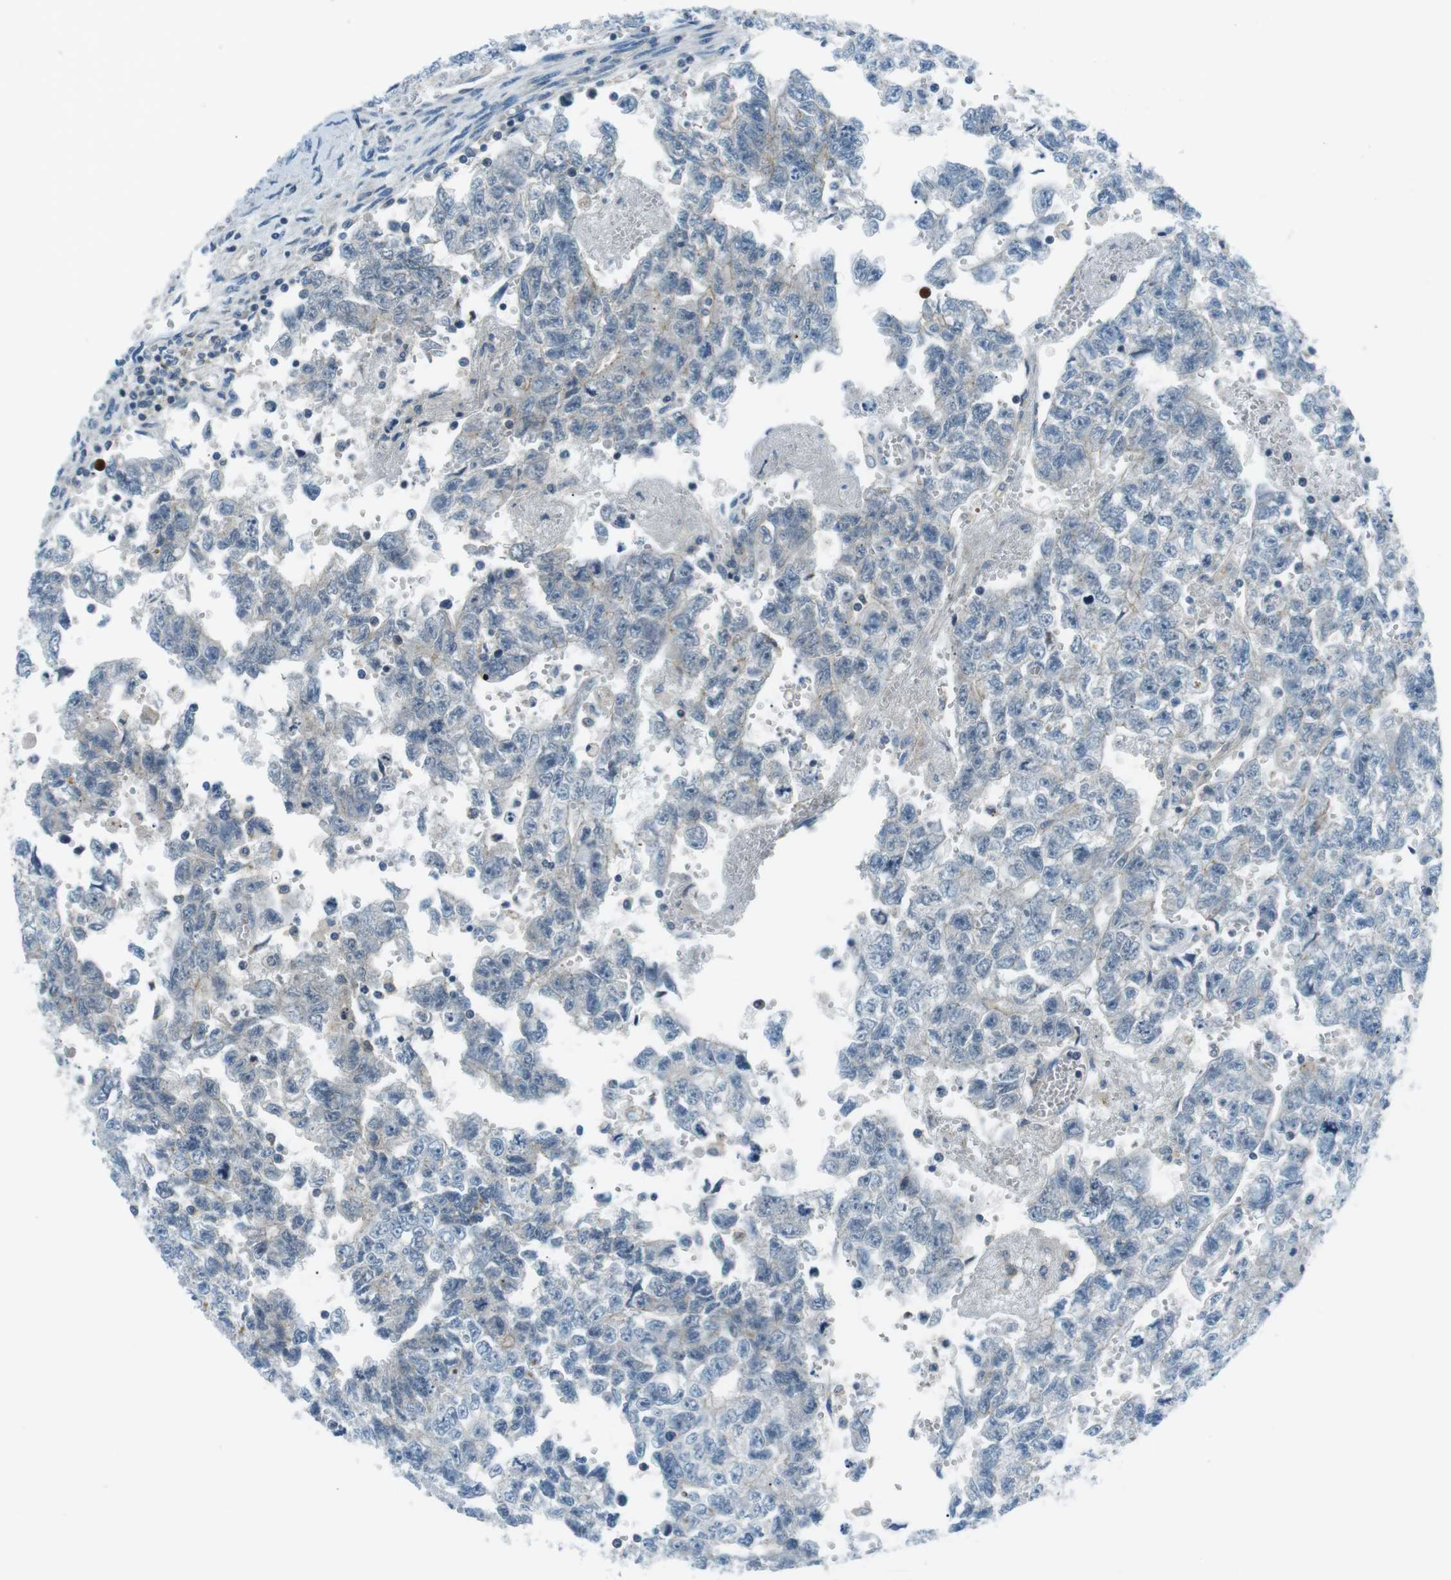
{"staining": {"intensity": "negative", "quantity": "none", "location": "none"}, "tissue": "testis cancer", "cell_type": "Tumor cells", "image_type": "cancer", "snomed": [{"axis": "morphology", "description": "Seminoma, NOS"}, {"axis": "morphology", "description": "Carcinoma, Embryonal, NOS"}, {"axis": "topography", "description": "Testis"}], "caption": "Testis seminoma stained for a protein using immunohistochemistry (IHC) shows no expression tumor cells.", "gene": "ARVCF", "patient": {"sex": "male", "age": 38}}